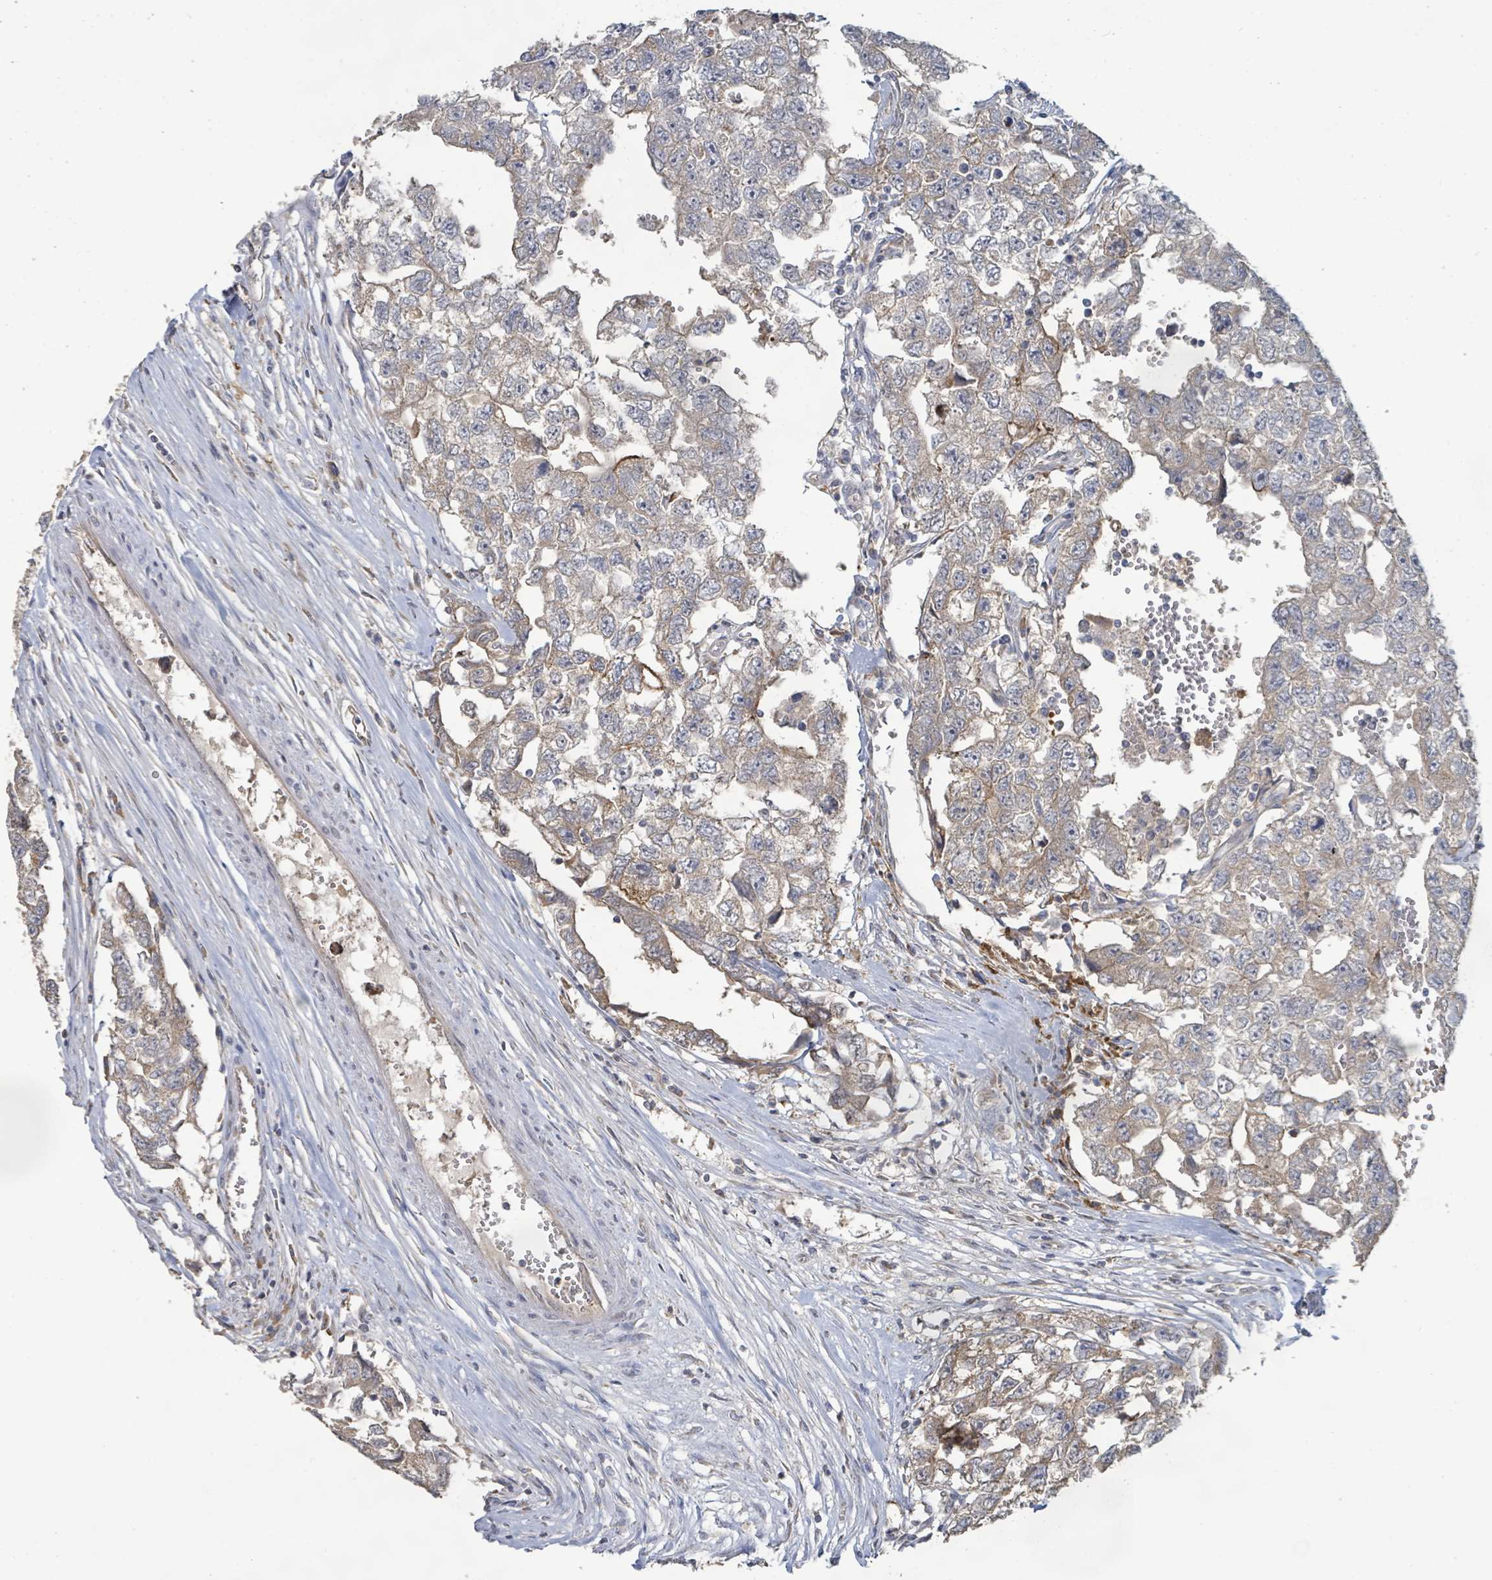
{"staining": {"intensity": "weak", "quantity": "25%-75%", "location": "cytoplasmic/membranous"}, "tissue": "testis cancer", "cell_type": "Tumor cells", "image_type": "cancer", "snomed": [{"axis": "morphology", "description": "Carcinoma, Embryonal, NOS"}, {"axis": "topography", "description": "Testis"}], "caption": "Embryonal carcinoma (testis) tissue shows weak cytoplasmic/membranous positivity in approximately 25%-75% of tumor cells", "gene": "KCNS2", "patient": {"sex": "male", "age": 22}}